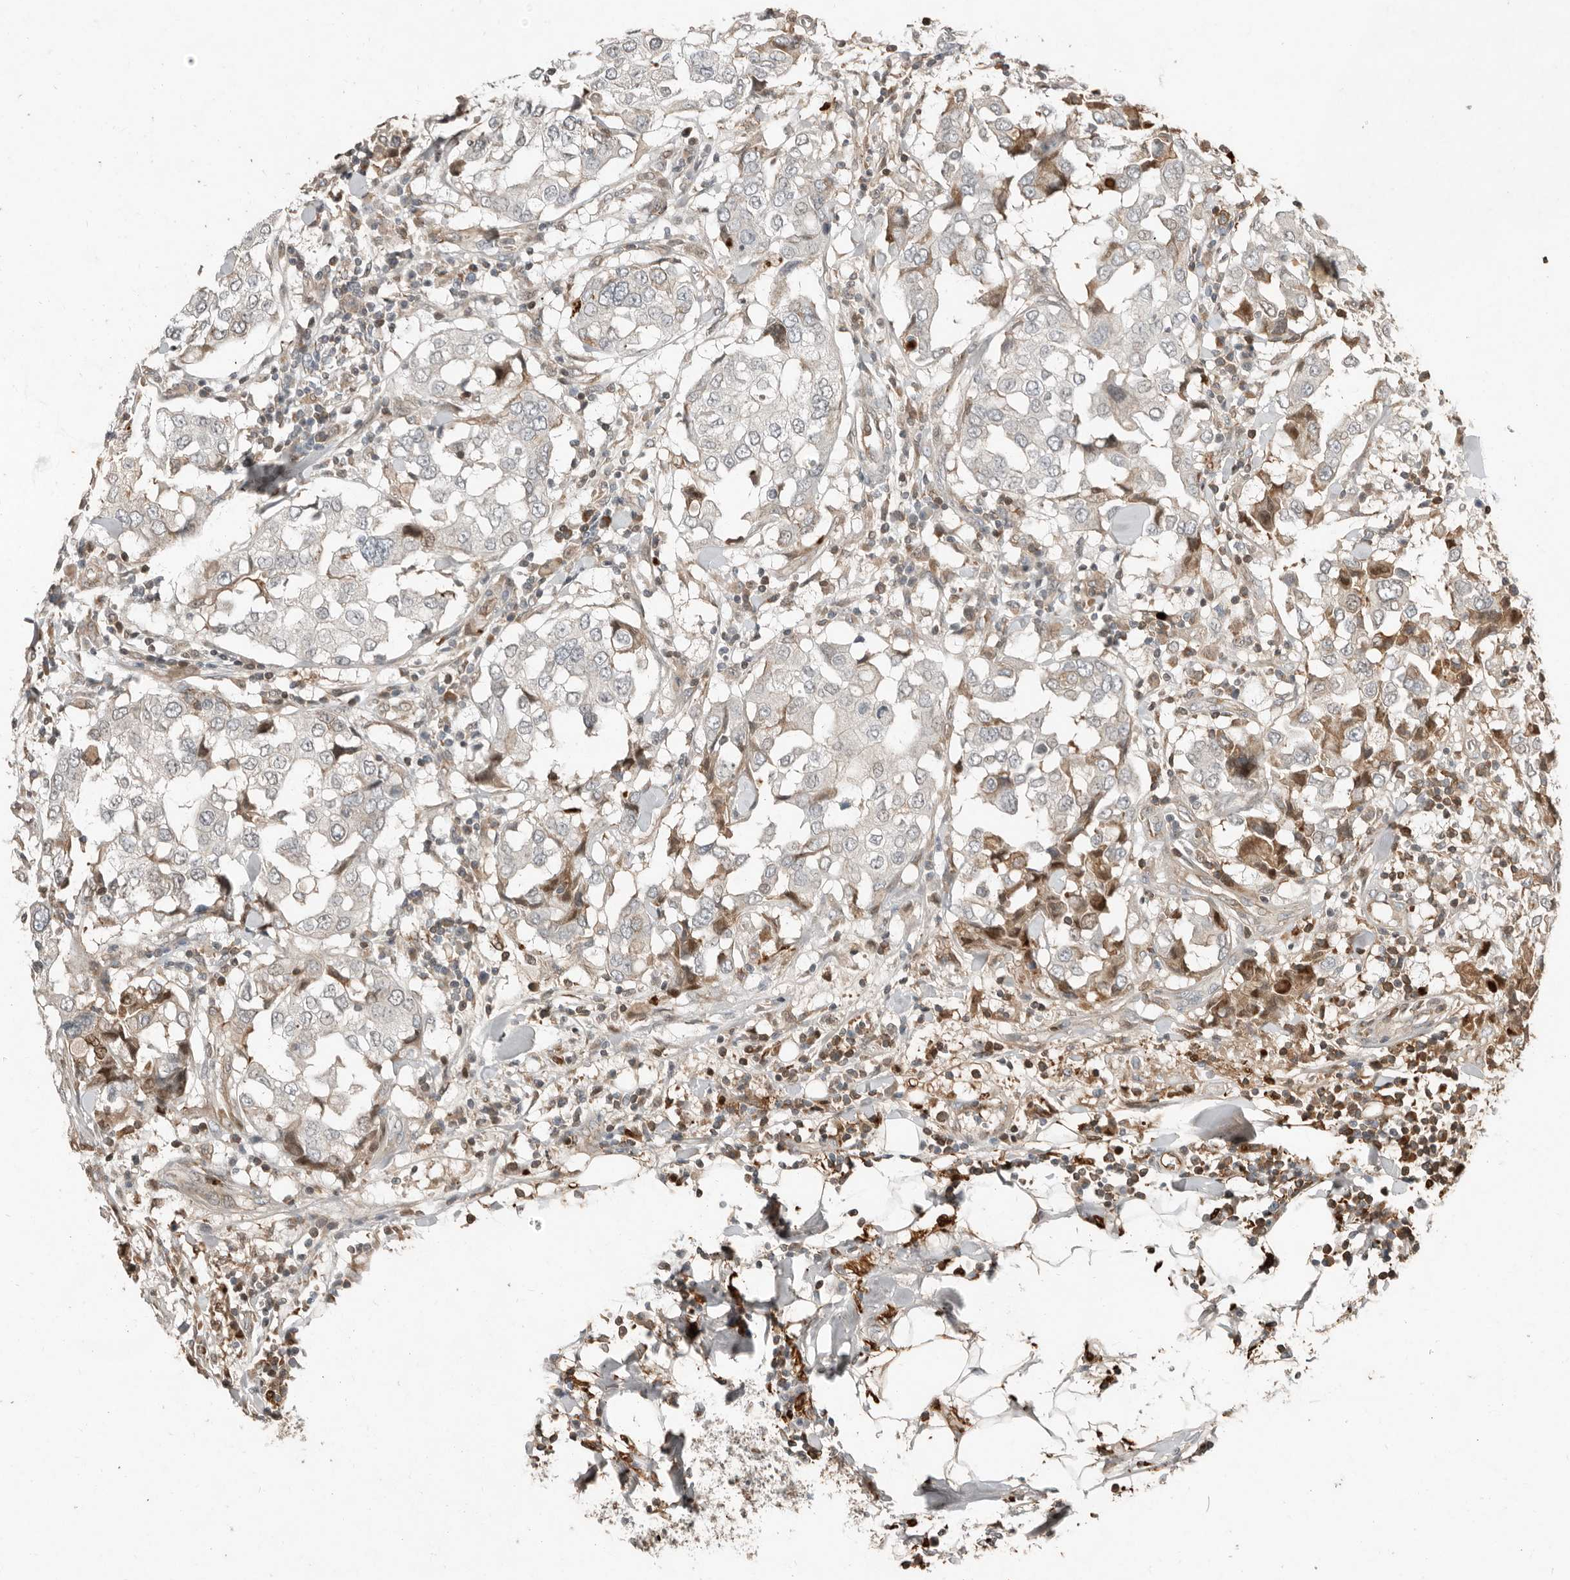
{"staining": {"intensity": "moderate", "quantity": "<25%", "location": "cytoplasmic/membranous"}, "tissue": "breast cancer", "cell_type": "Tumor cells", "image_type": "cancer", "snomed": [{"axis": "morphology", "description": "Duct carcinoma"}, {"axis": "topography", "description": "Breast"}], "caption": "Immunohistochemical staining of breast cancer (intraductal carcinoma) exhibits moderate cytoplasmic/membranous protein staining in approximately <25% of tumor cells.", "gene": "KLHL38", "patient": {"sex": "female", "age": 27}}